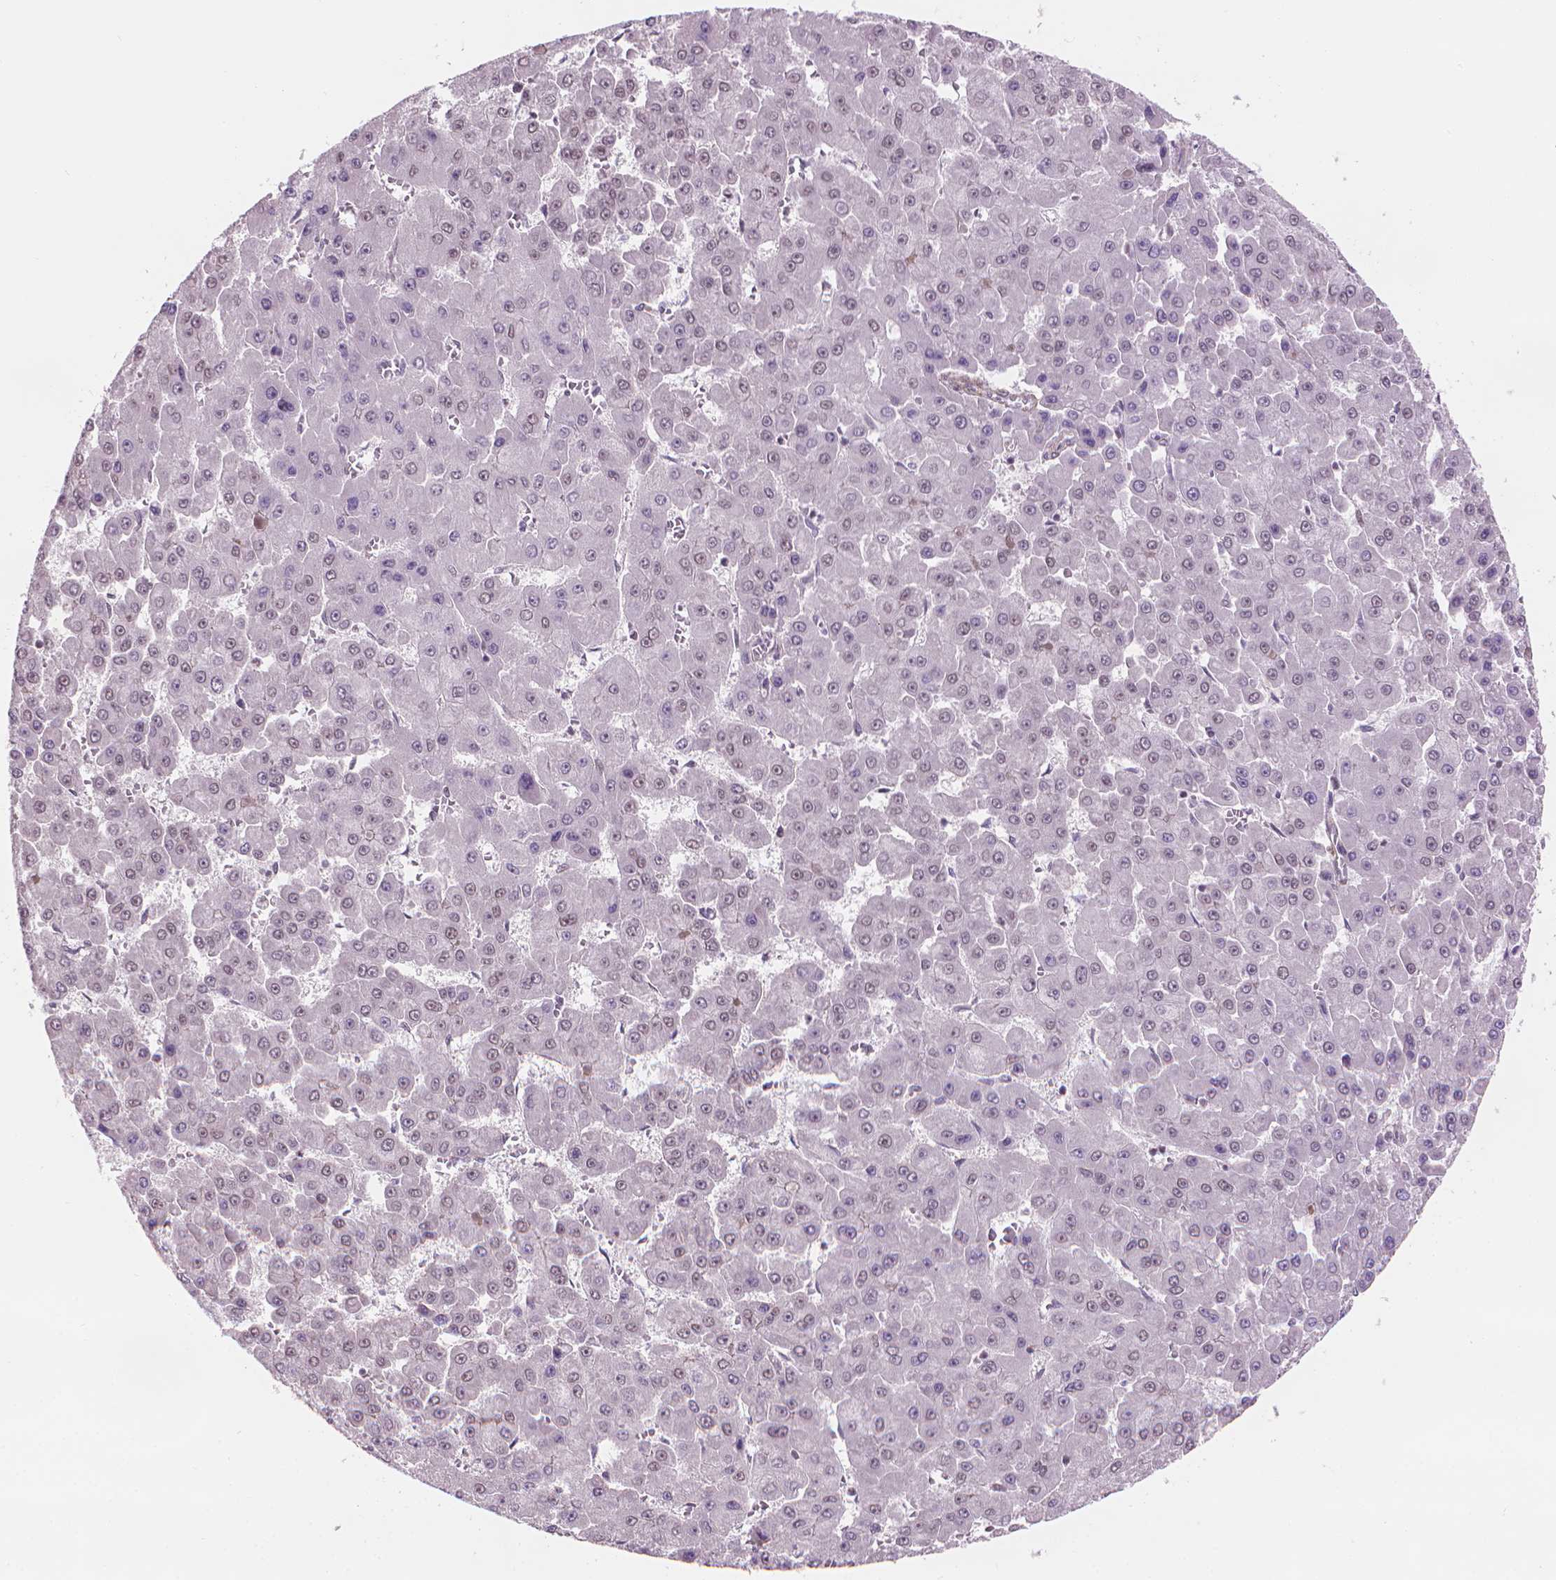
{"staining": {"intensity": "weak", "quantity": "<25%", "location": "nuclear"}, "tissue": "liver cancer", "cell_type": "Tumor cells", "image_type": "cancer", "snomed": [{"axis": "morphology", "description": "Carcinoma, Hepatocellular, NOS"}, {"axis": "topography", "description": "Liver"}], "caption": "Immunohistochemical staining of liver cancer (hepatocellular carcinoma) exhibits no significant staining in tumor cells.", "gene": "HOXD4", "patient": {"sex": "male", "age": 78}}